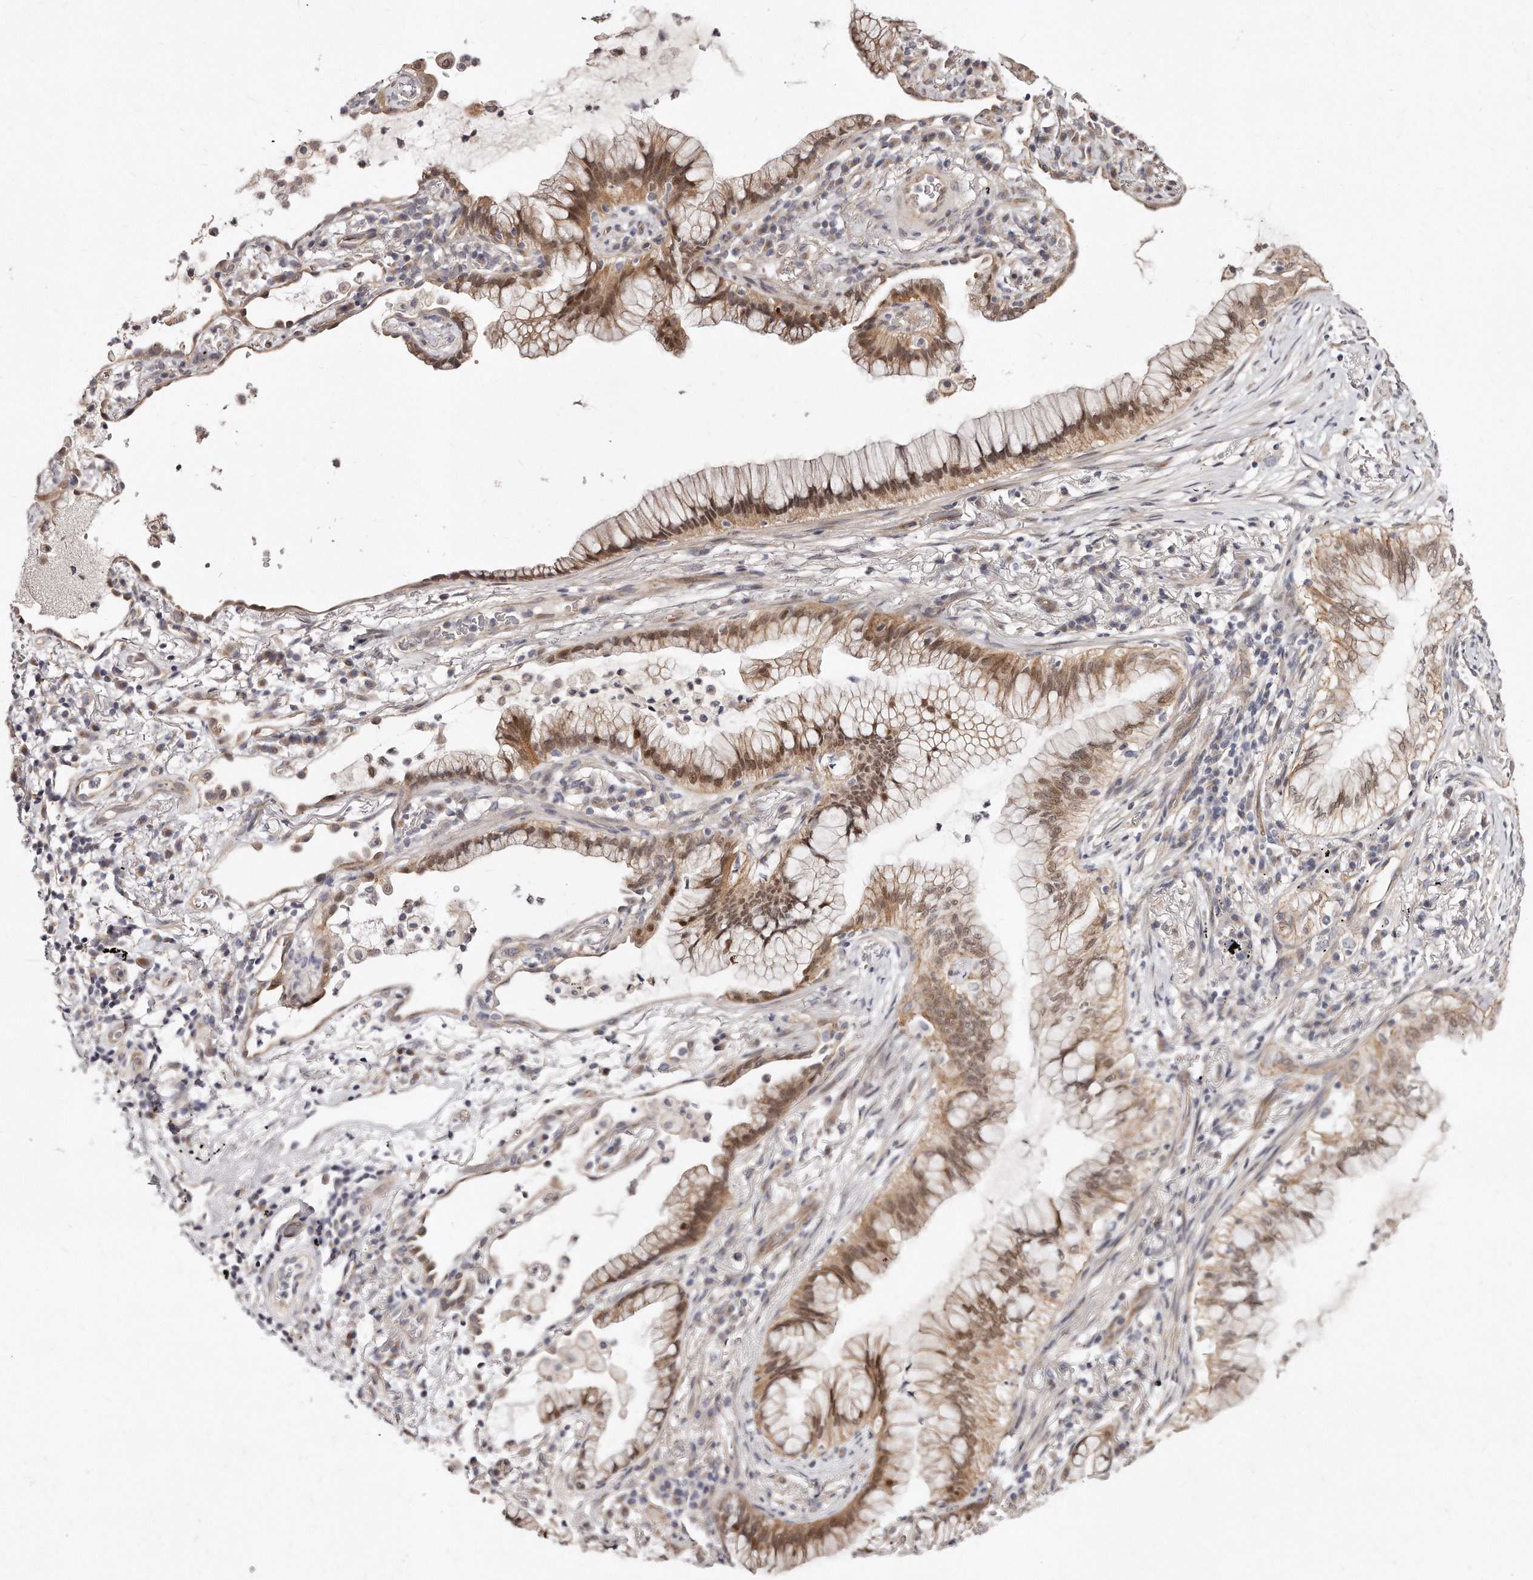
{"staining": {"intensity": "moderate", "quantity": ">75%", "location": "cytoplasmic/membranous,nuclear"}, "tissue": "lung cancer", "cell_type": "Tumor cells", "image_type": "cancer", "snomed": [{"axis": "morphology", "description": "Adenocarcinoma, NOS"}, {"axis": "topography", "description": "Lung"}], "caption": "Tumor cells exhibit medium levels of moderate cytoplasmic/membranous and nuclear positivity in about >75% of cells in human adenocarcinoma (lung).", "gene": "CASZ1", "patient": {"sex": "female", "age": 70}}